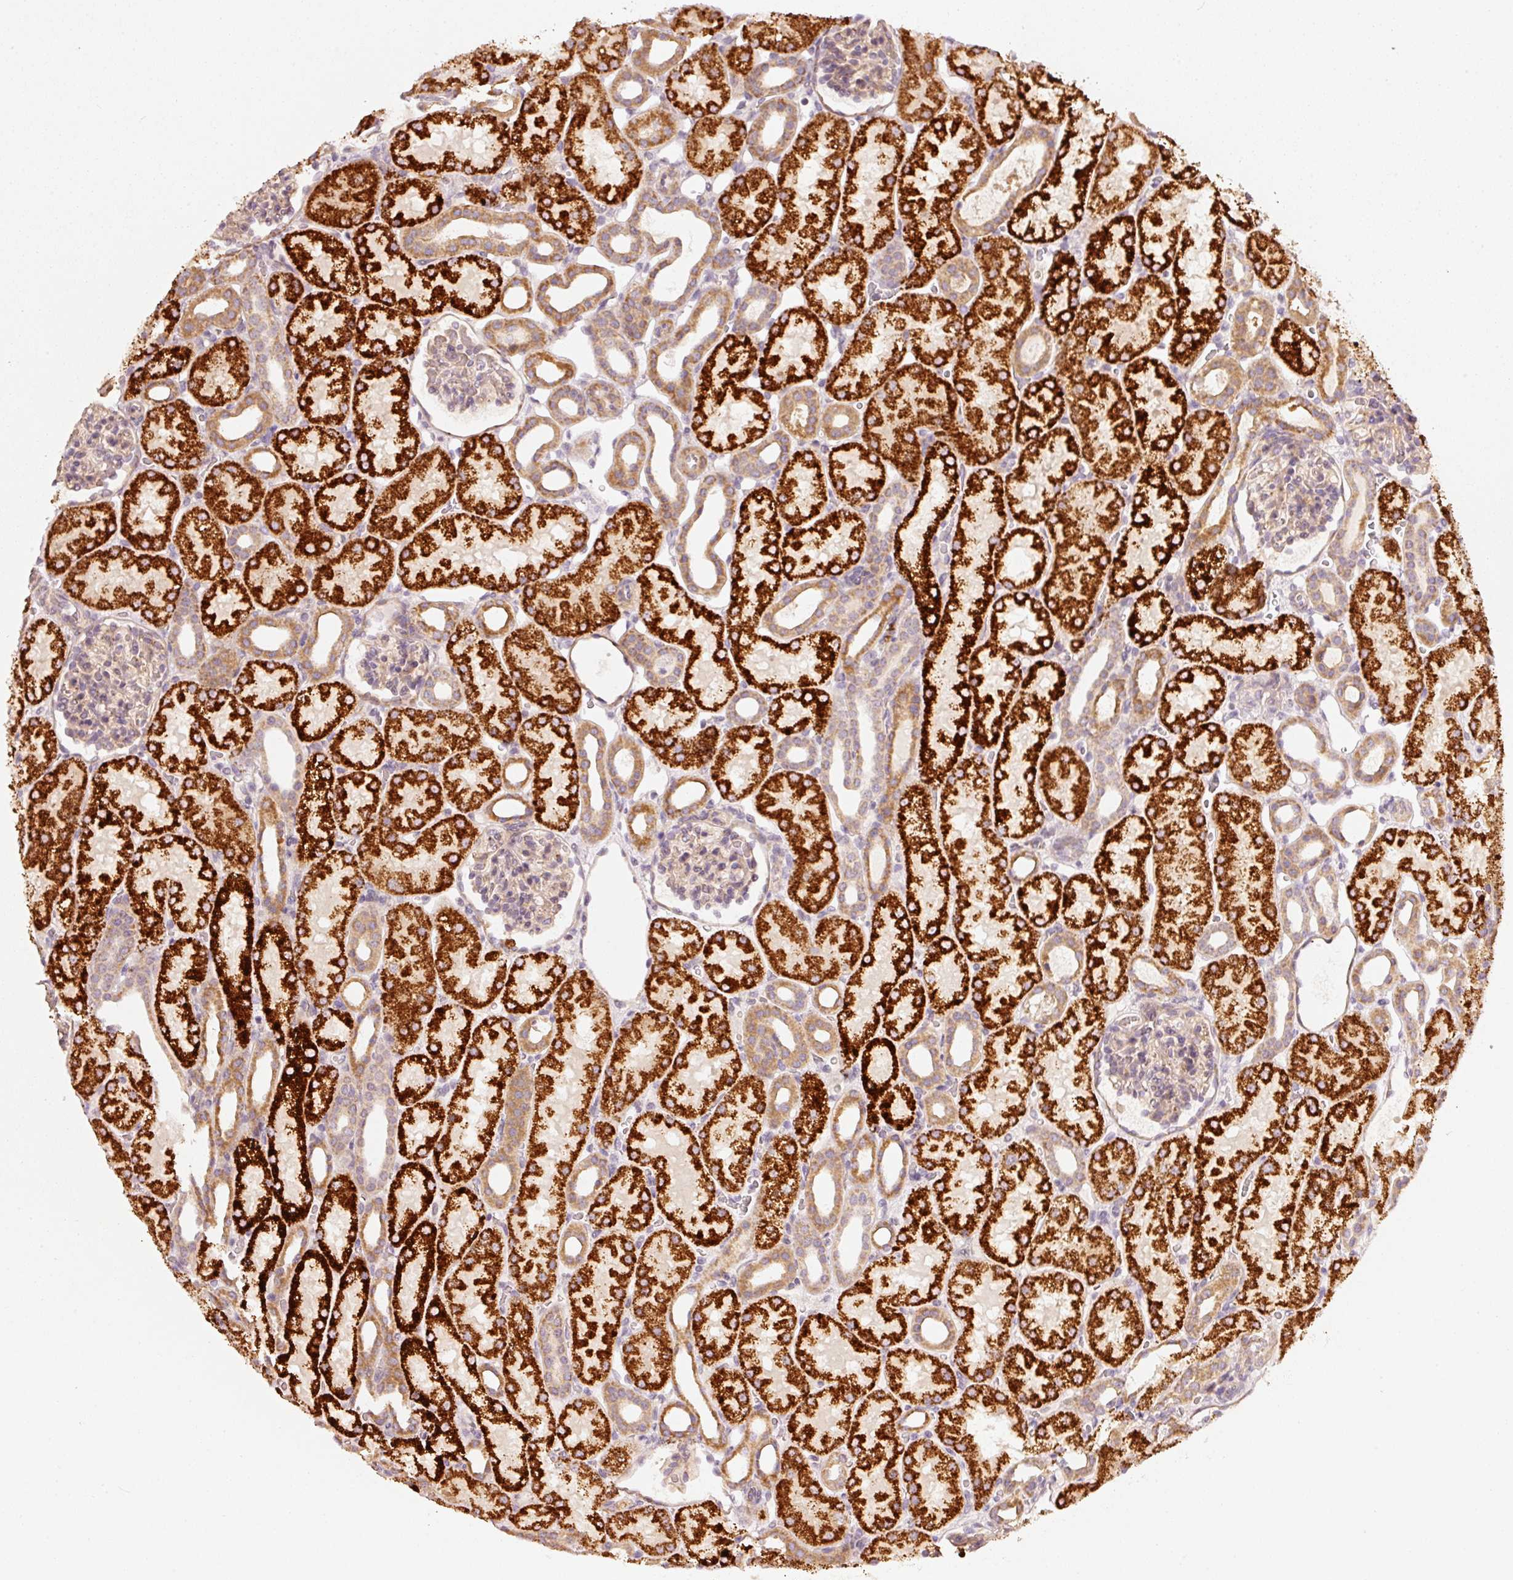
{"staining": {"intensity": "weak", "quantity": "<25%", "location": "cytoplasmic/membranous"}, "tissue": "kidney", "cell_type": "Cells in glomeruli", "image_type": "normal", "snomed": [{"axis": "morphology", "description": "Normal tissue, NOS"}, {"axis": "topography", "description": "Kidney"}], "caption": "An image of human kidney is negative for staining in cells in glomeruli. Brightfield microscopy of IHC stained with DAB (brown) and hematoxylin (blue), captured at high magnification.", "gene": "ARHGAP22", "patient": {"sex": "male", "age": 2}}